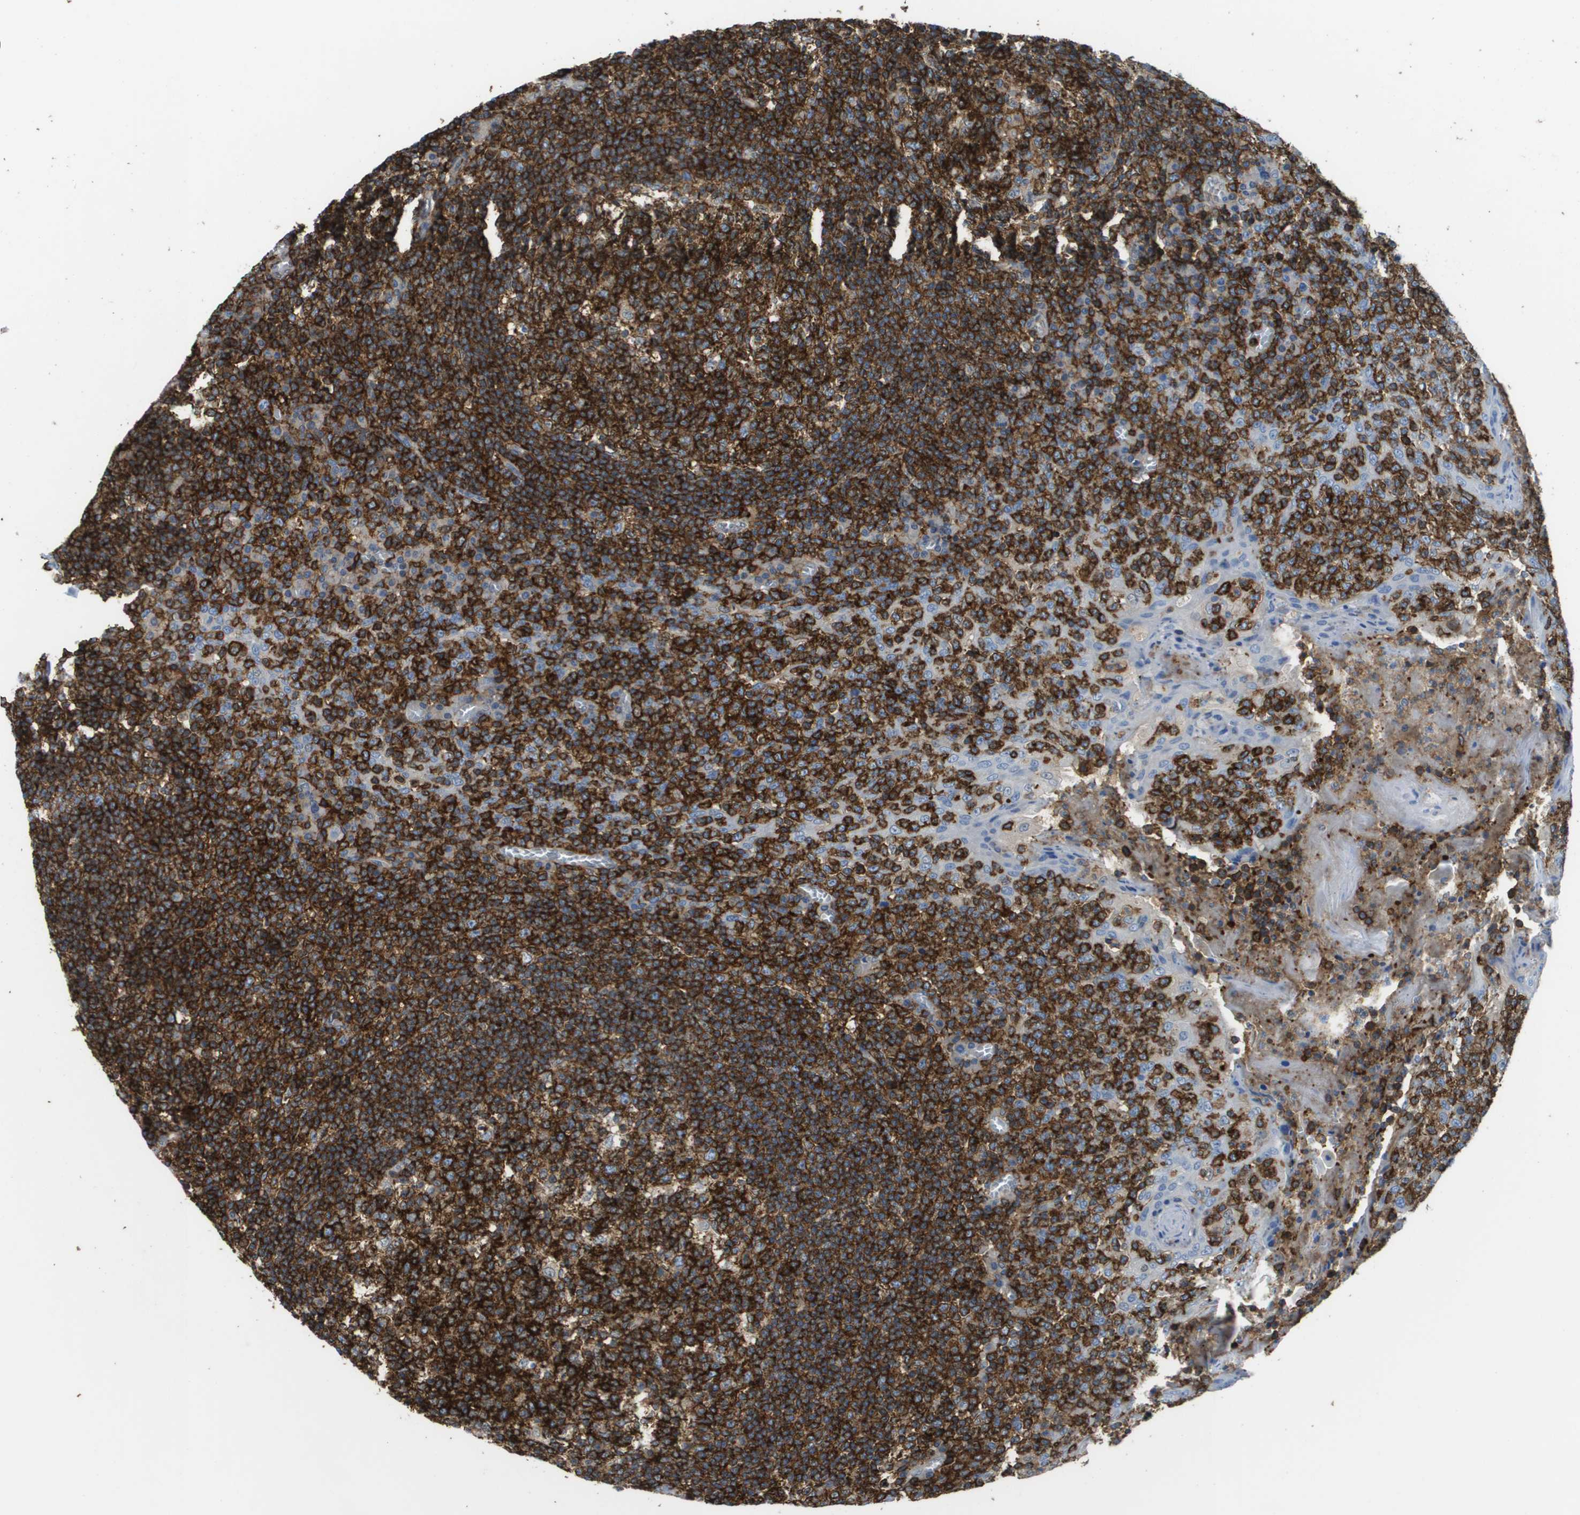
{"staining": {"intensity": "strong", "quantity": ">75%", "location": "cytoplasmic/membranous"}, "tissue": "tonsil", "cell_type": "Germinal center cells", "image_type": "normal", "snomed": [{"axis": "morphology", "description": "Normal tissue, NOS"}, {"axis": "topography", "description": "Tonsil"}], "caption": "Tonsil was stained to show a protein in brown. There is high levels of strong cytoplasmic/membranous positivity in about >75% of germinal center cells.", "gene": "PASK", "patient": {"sex": "female", "age": 19}}